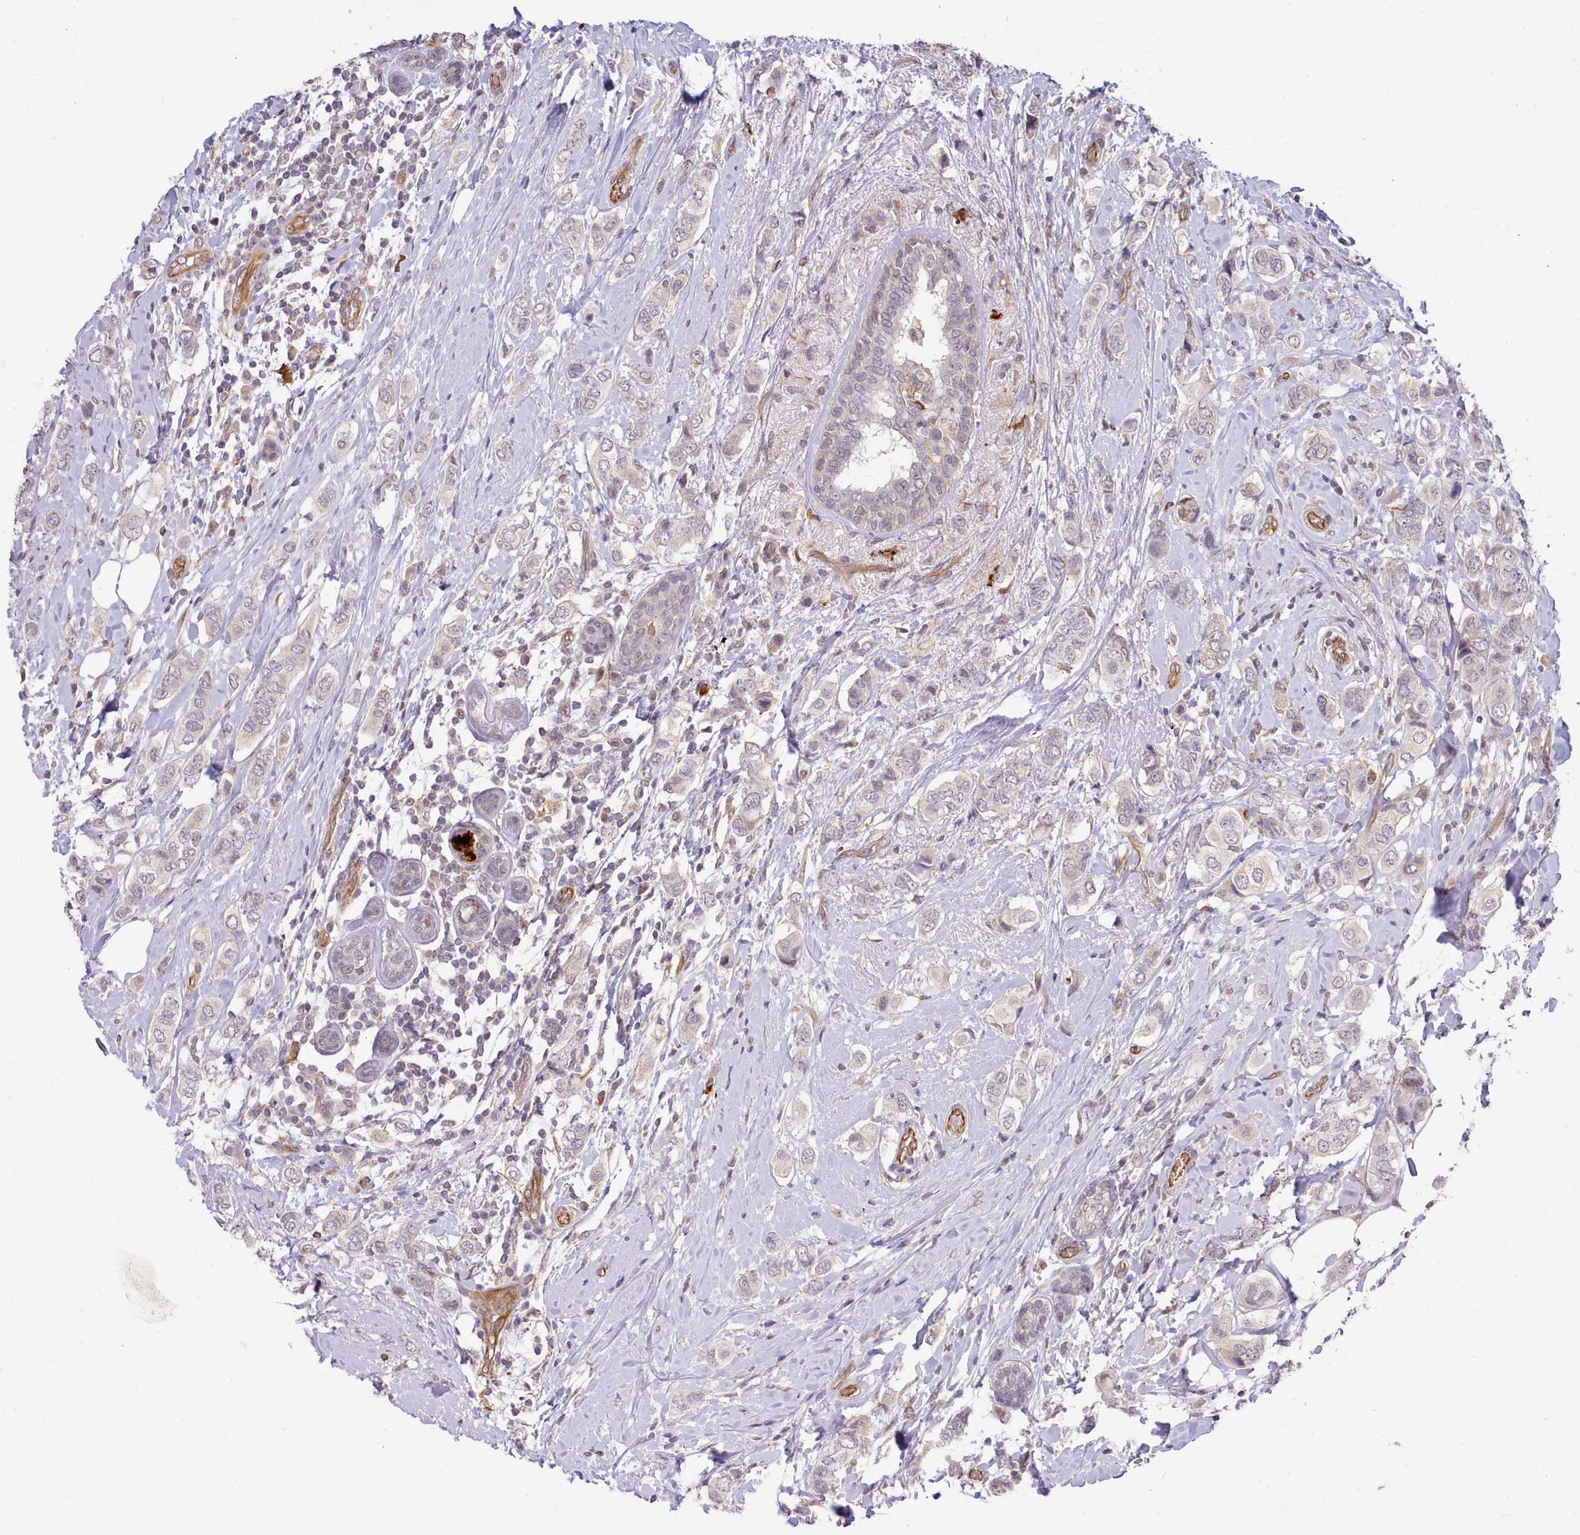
{"staining": {"intensity": "weak", "quantity": "<25%", "location": "nuclear"}, "tissue": "breast cancer", "cell_type": "Tumor cells", "image_type": "cancer", "snomed": [{"axis": "morphology", "description": "Lobular carcinoma"}, {"axis": "topography", "description": "Breast"}], "caption": "Human breast cancer (lobular carcinoma) stained for a protein using immunohistochemistry (IHC) reveals no staining in tumor cells.", "gene": "ZC3H13", "patient": {"sex": "female", "age": 51}}